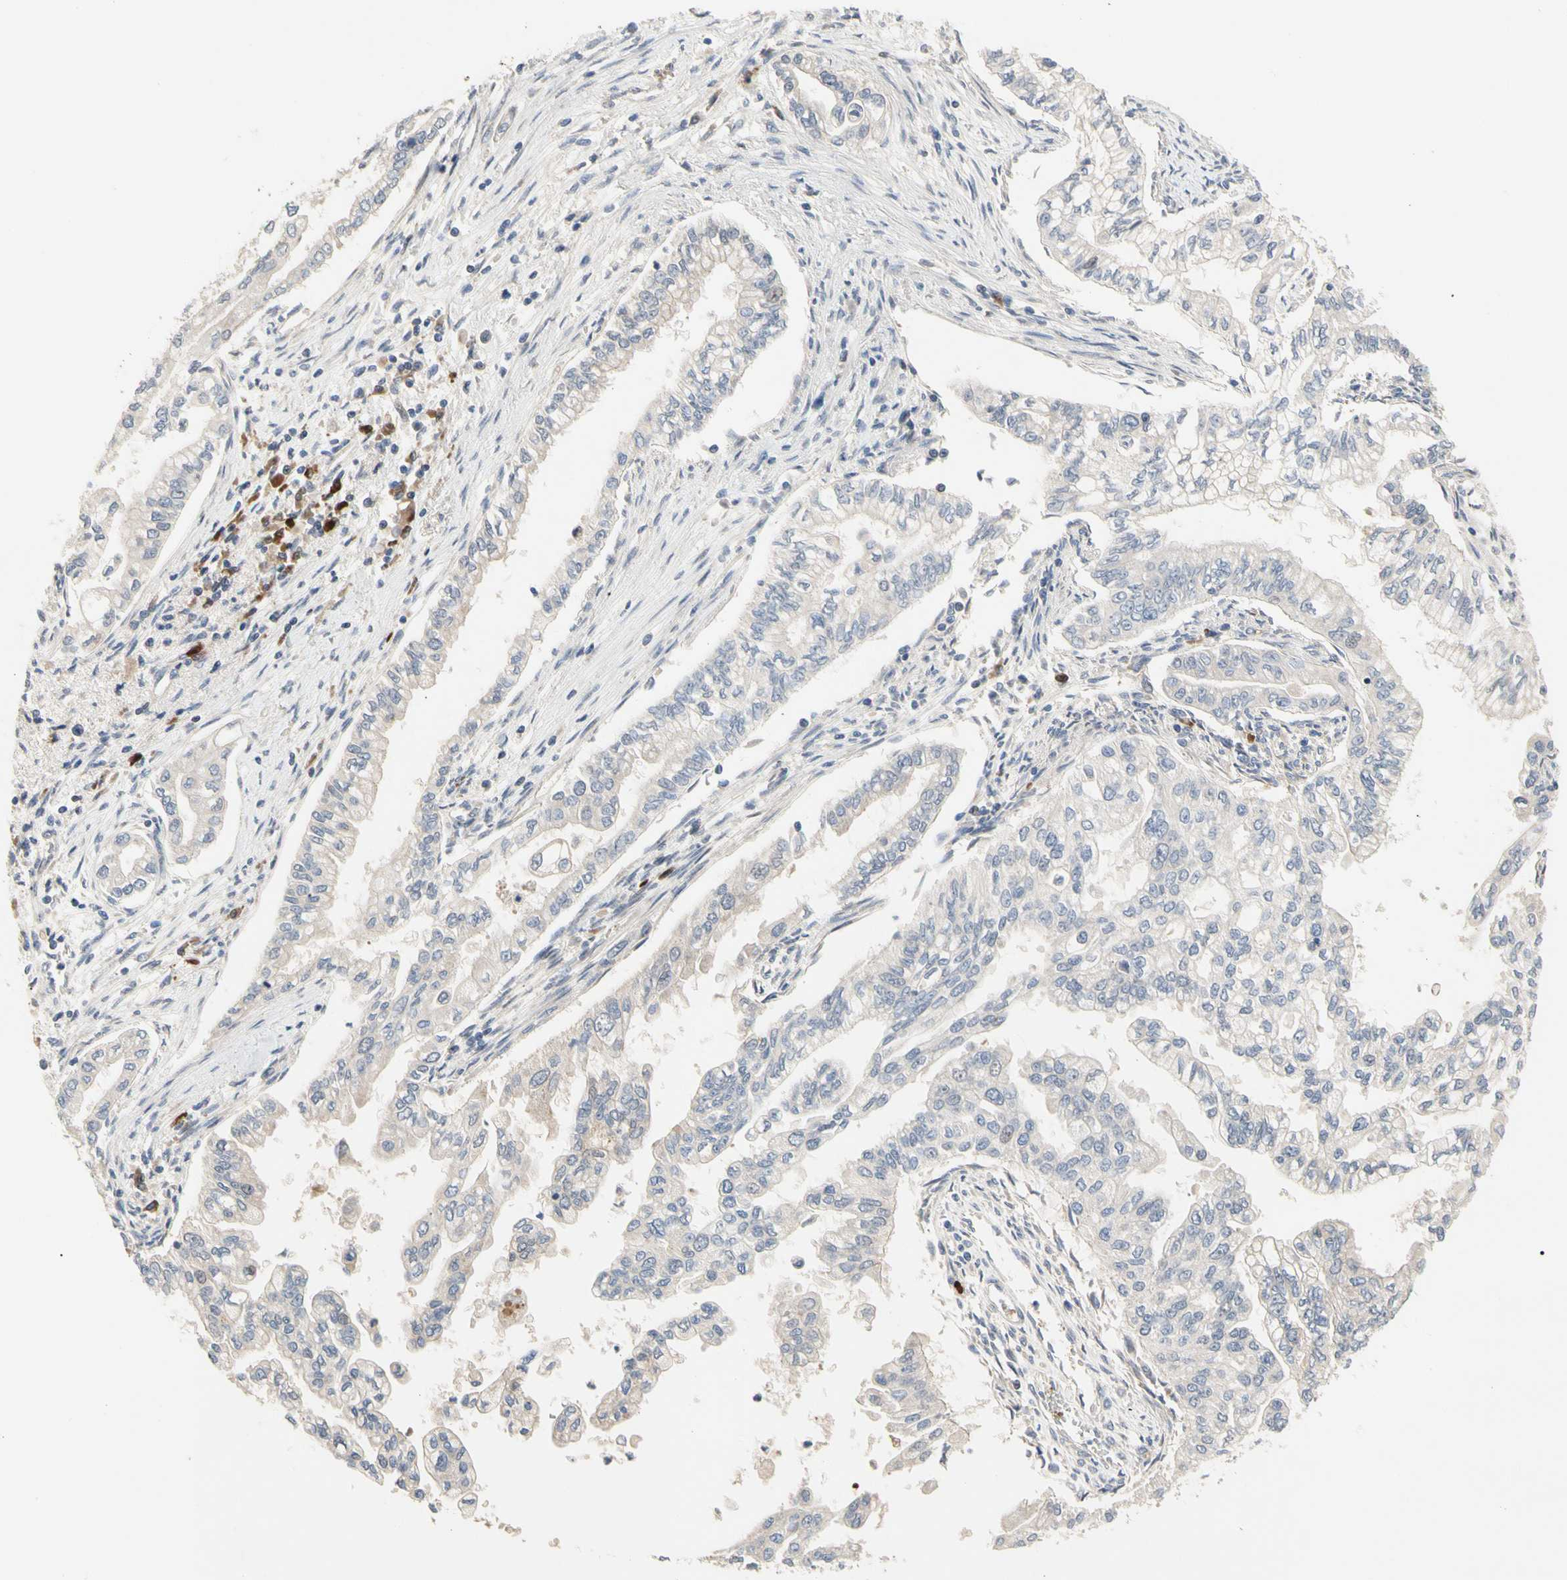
{"staining": {"intensity": "negative", "quantity": "none", "location": "none"}, "tissue": "pancreatic cancer", "cell_type": "Tumor cells", "image_type": "cancer", "snomed": [{"axis": "morphology", "description": "Normal tissue, NOS"}, {"axis": "topography", "description": "Pancreas"}], "caption": "An IHC histopathology image of pancreatic cancer is shown. There is no staining in tumor cells of pancreatic cancer.", "gene": "HMGCR", "patient": {"sex": "male", "age": 42}}